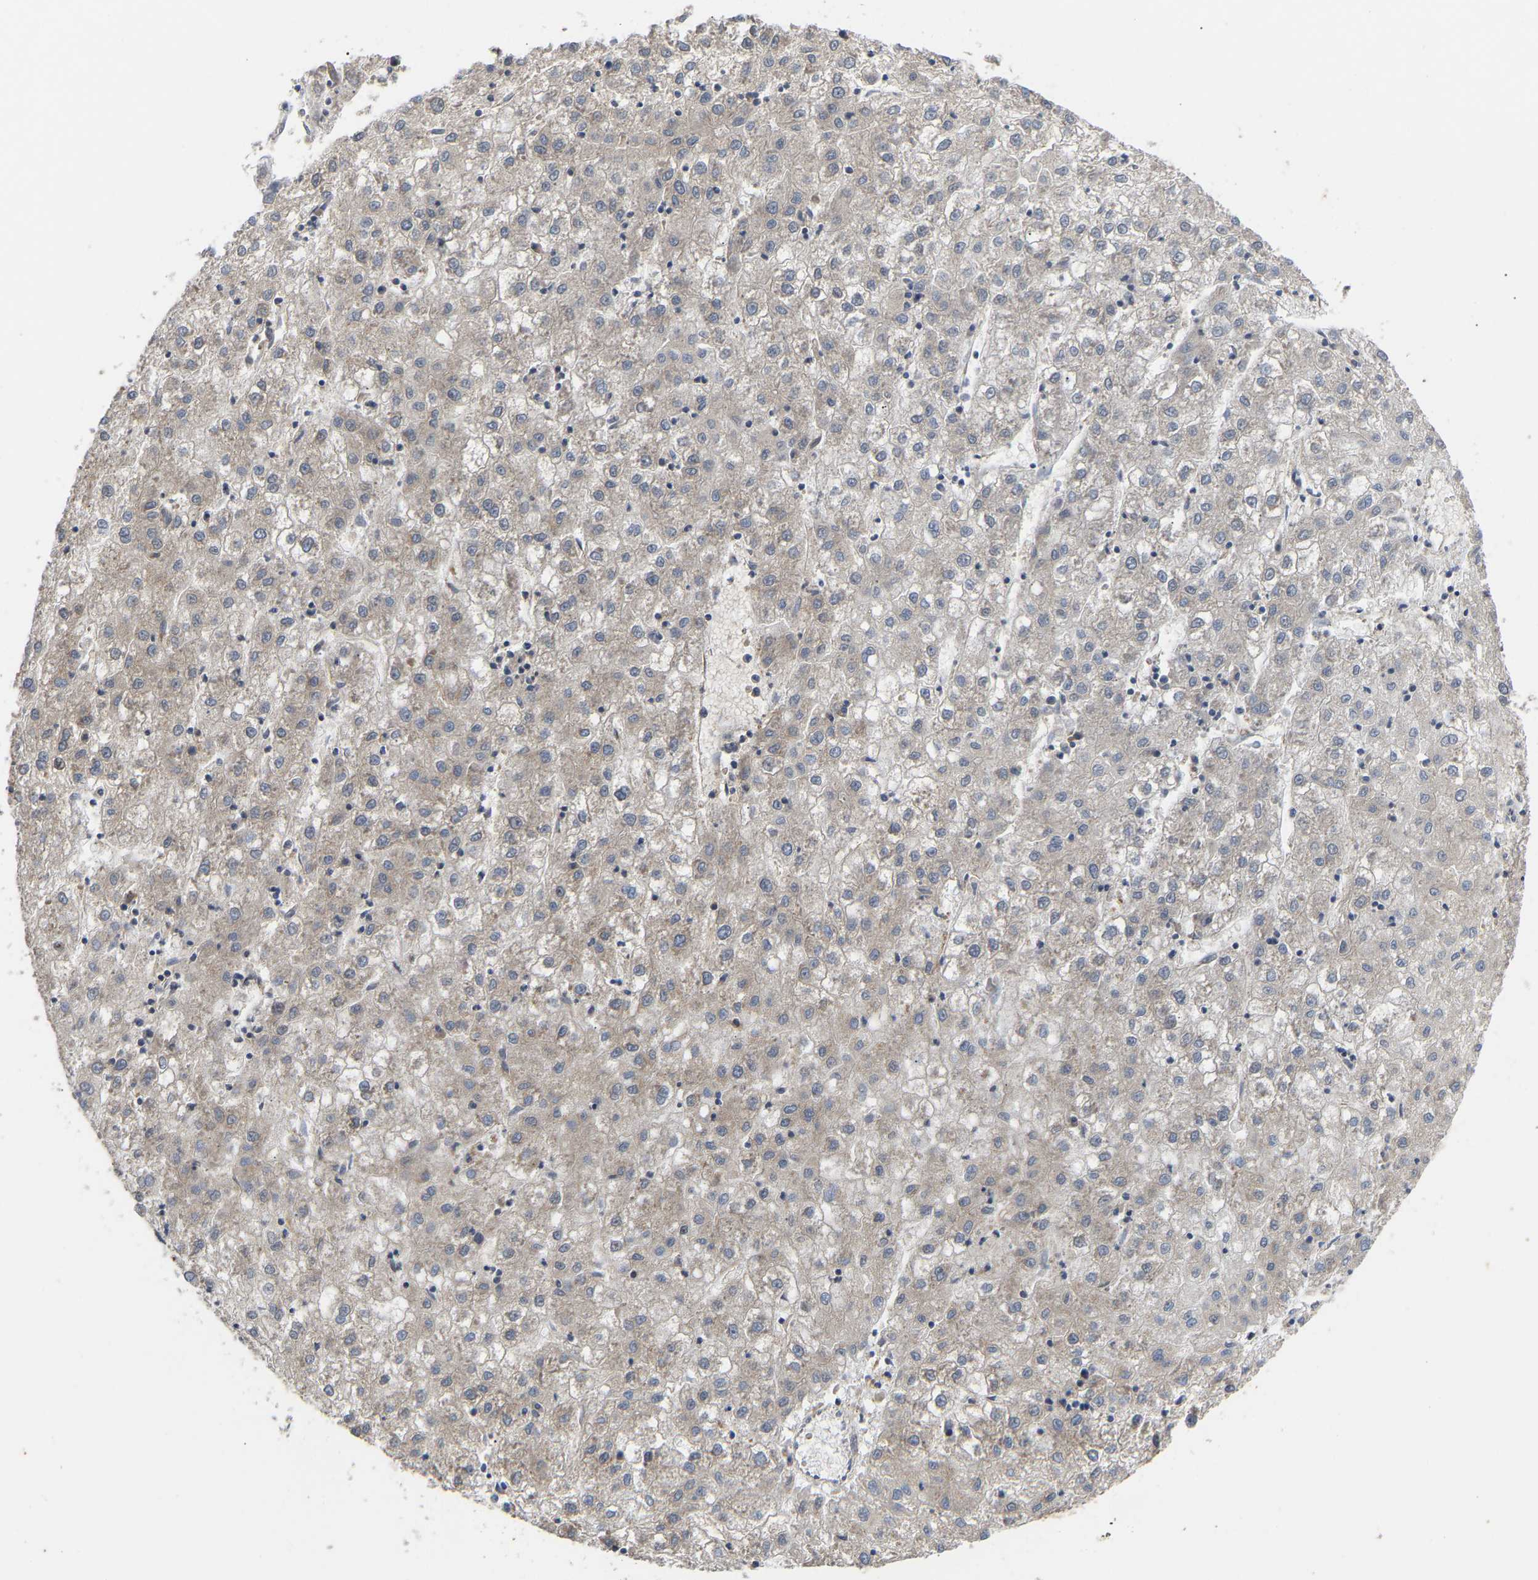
{"staining": {"intensity": "weak", "quantity": "<25%", "location": "cytoplasmic/membranous"}, "tissue": "liver cancer", "cell_type": "Tumor cells", "image_type": "cancer", "snomed": [{"axis": "morphology", "description": "Carcinoma, Hepatocellular, NOS"}, {"axis": "topography", "description": "Liver"}], "caption": "There is no significant staining in tumor cells of liver hepatocellular carcinoma.", "gene": "LAPTM4B", "patient": {"sex": "male", "age": 72}}